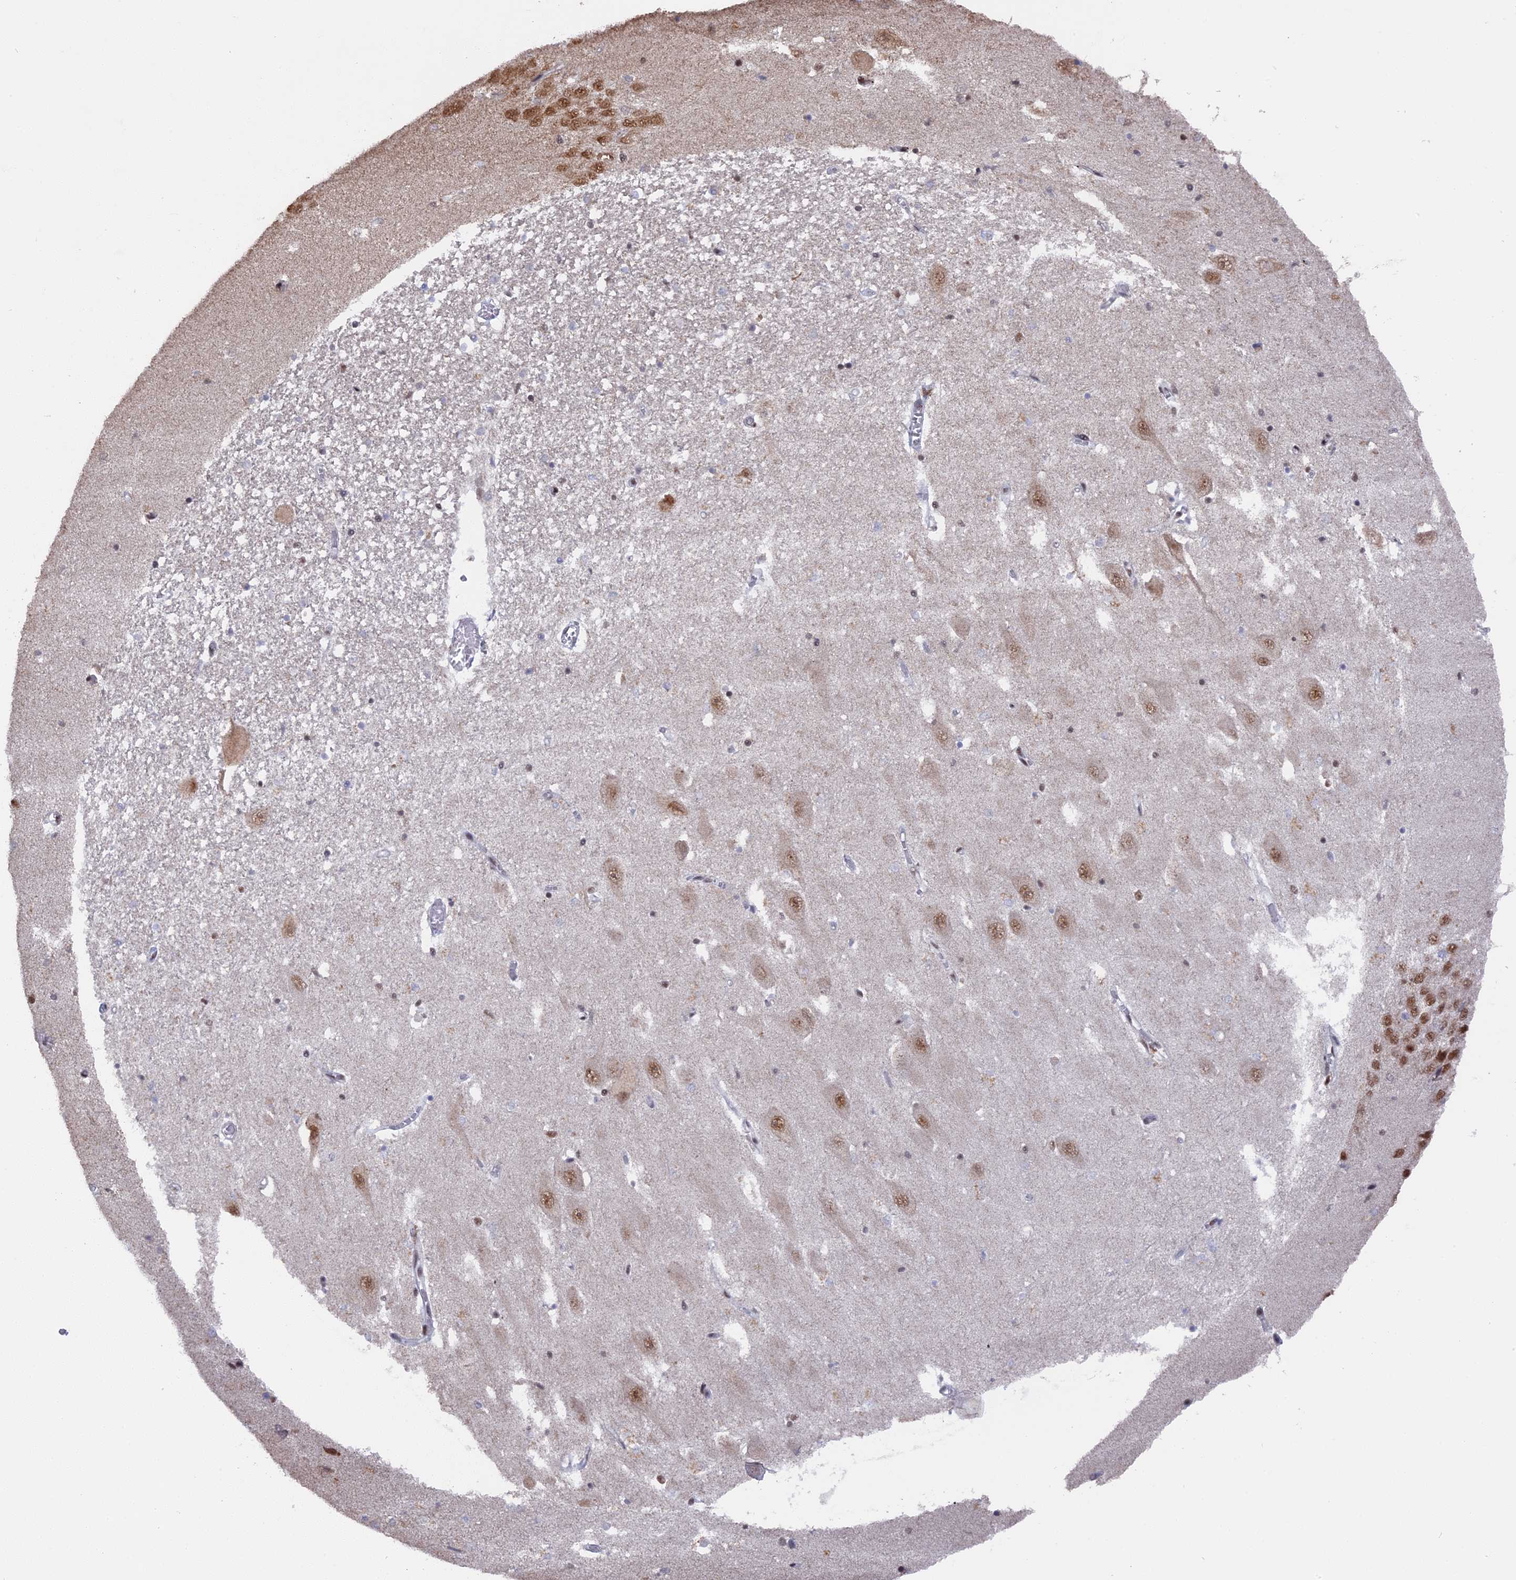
{"staining": {"intensity": "strong", "quantity": "<25%", "location": "nuclear"}, "tissue": "hippocampus", "cell_type": "Glial cells", "image_type": "normal", "snomed": [{"axis": "morphology", "description": "Normal tissue, NOS"}, {"axis": "topography", "description": "Hippocampus"}], "caption": "A medium amount of strong nuclear staining is present in about <25% of glial cells in benign hippocampus. Immunohistochemistry stains the protein in brown and the nuclei are stained blue.", "gene": "SF3A2", "patient": {"sex": "female", "age": 64}}